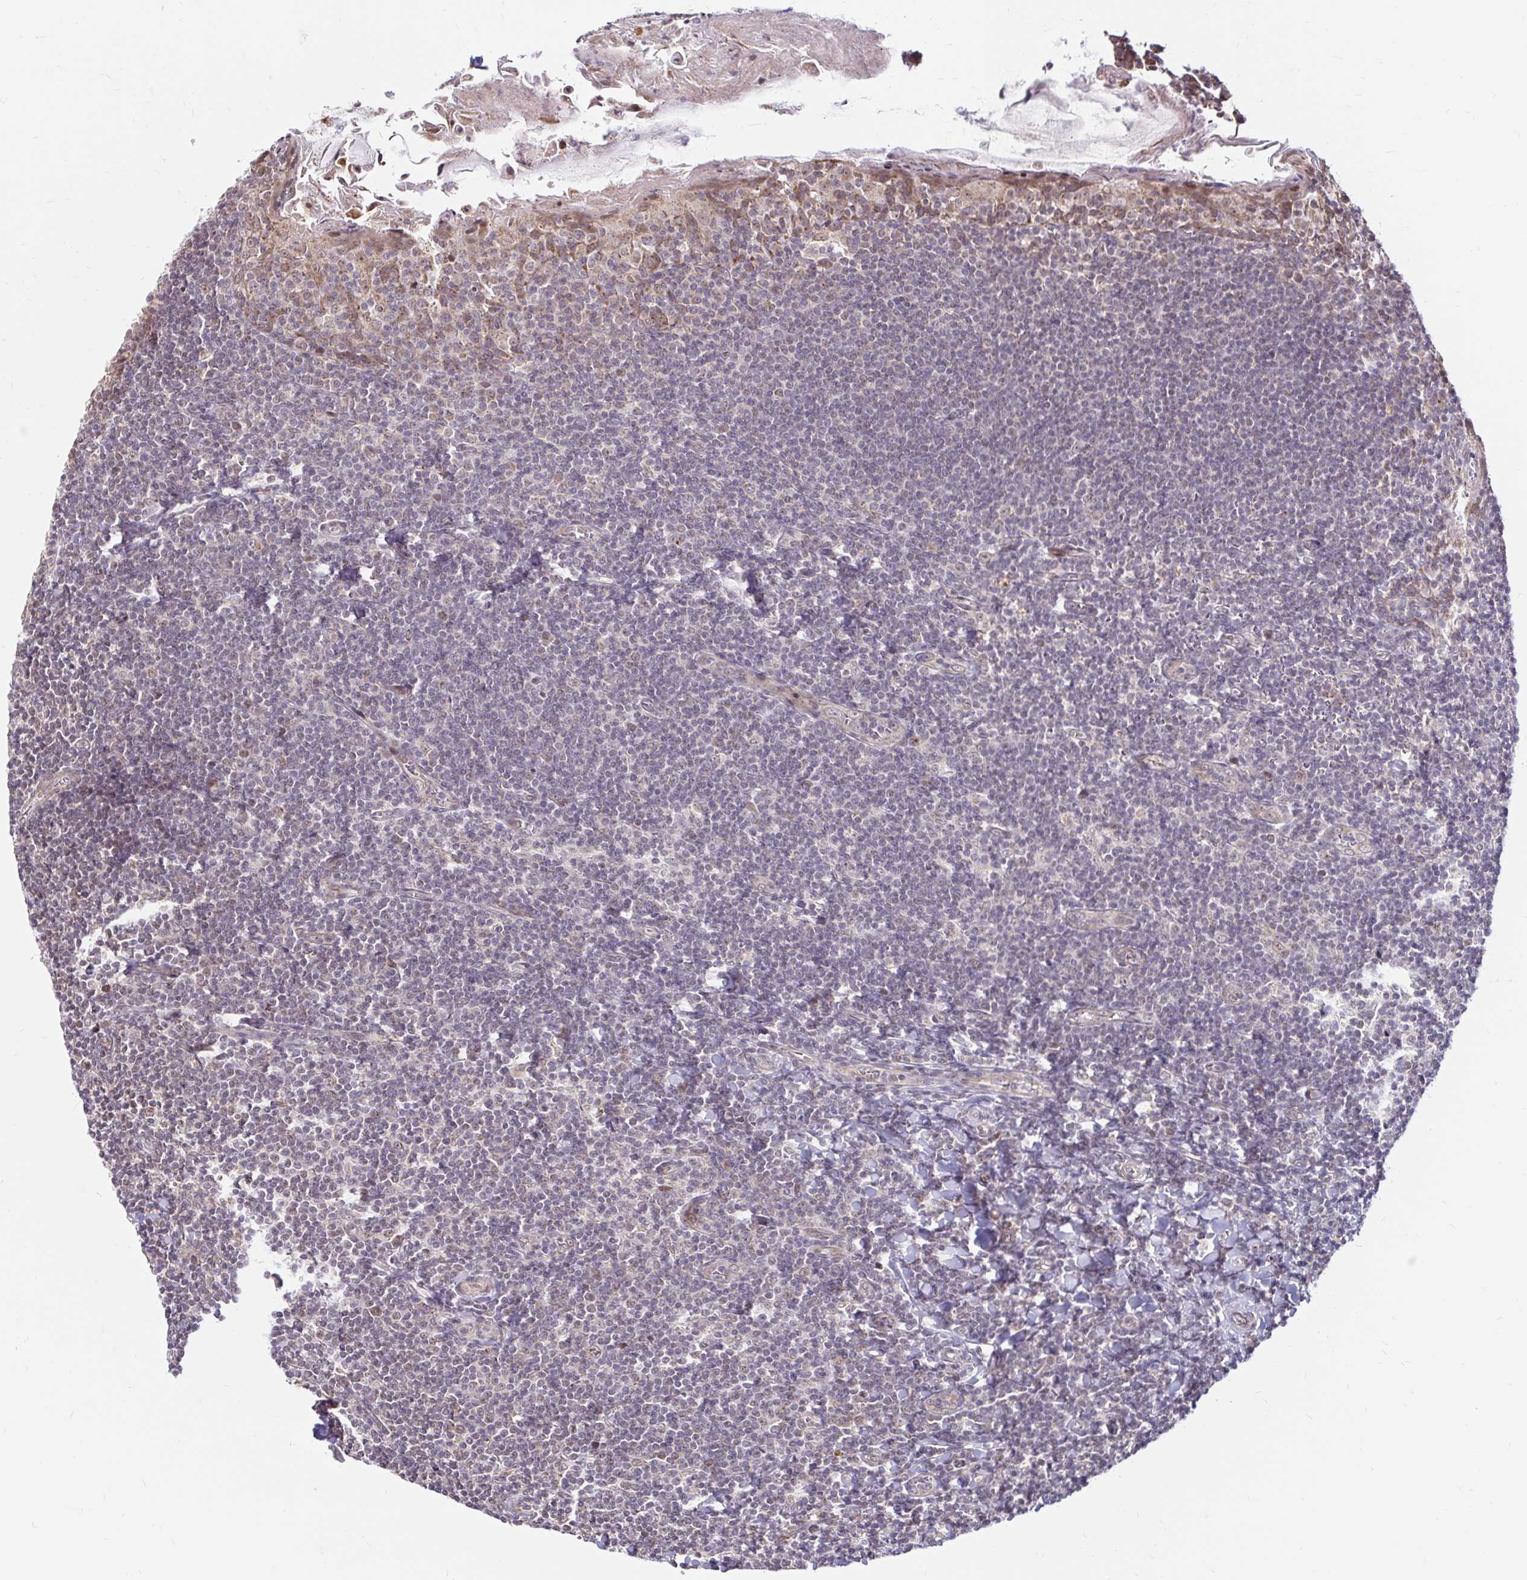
{"staining": {"intensity": "weak", "quantity": "25%-75%", "location": "cytoplasmic/membranous"}, "tissue": "tonsil", "cell_type": "Germinal center cells", "image_type": "normal", "snomed": [{"axis": "morphology", "description": "Normal tissue, NOS"}, {"axis": "topography", "description": "Tonsil"}], "caption": "Protein expression analysis of benign human tonsil reveals weak cytoplasmic/membranous positivity in approximately 25%-75% of germinal center cells.", "gene": "TIMM50", "patient": {"sex": "male", "age": 27}}